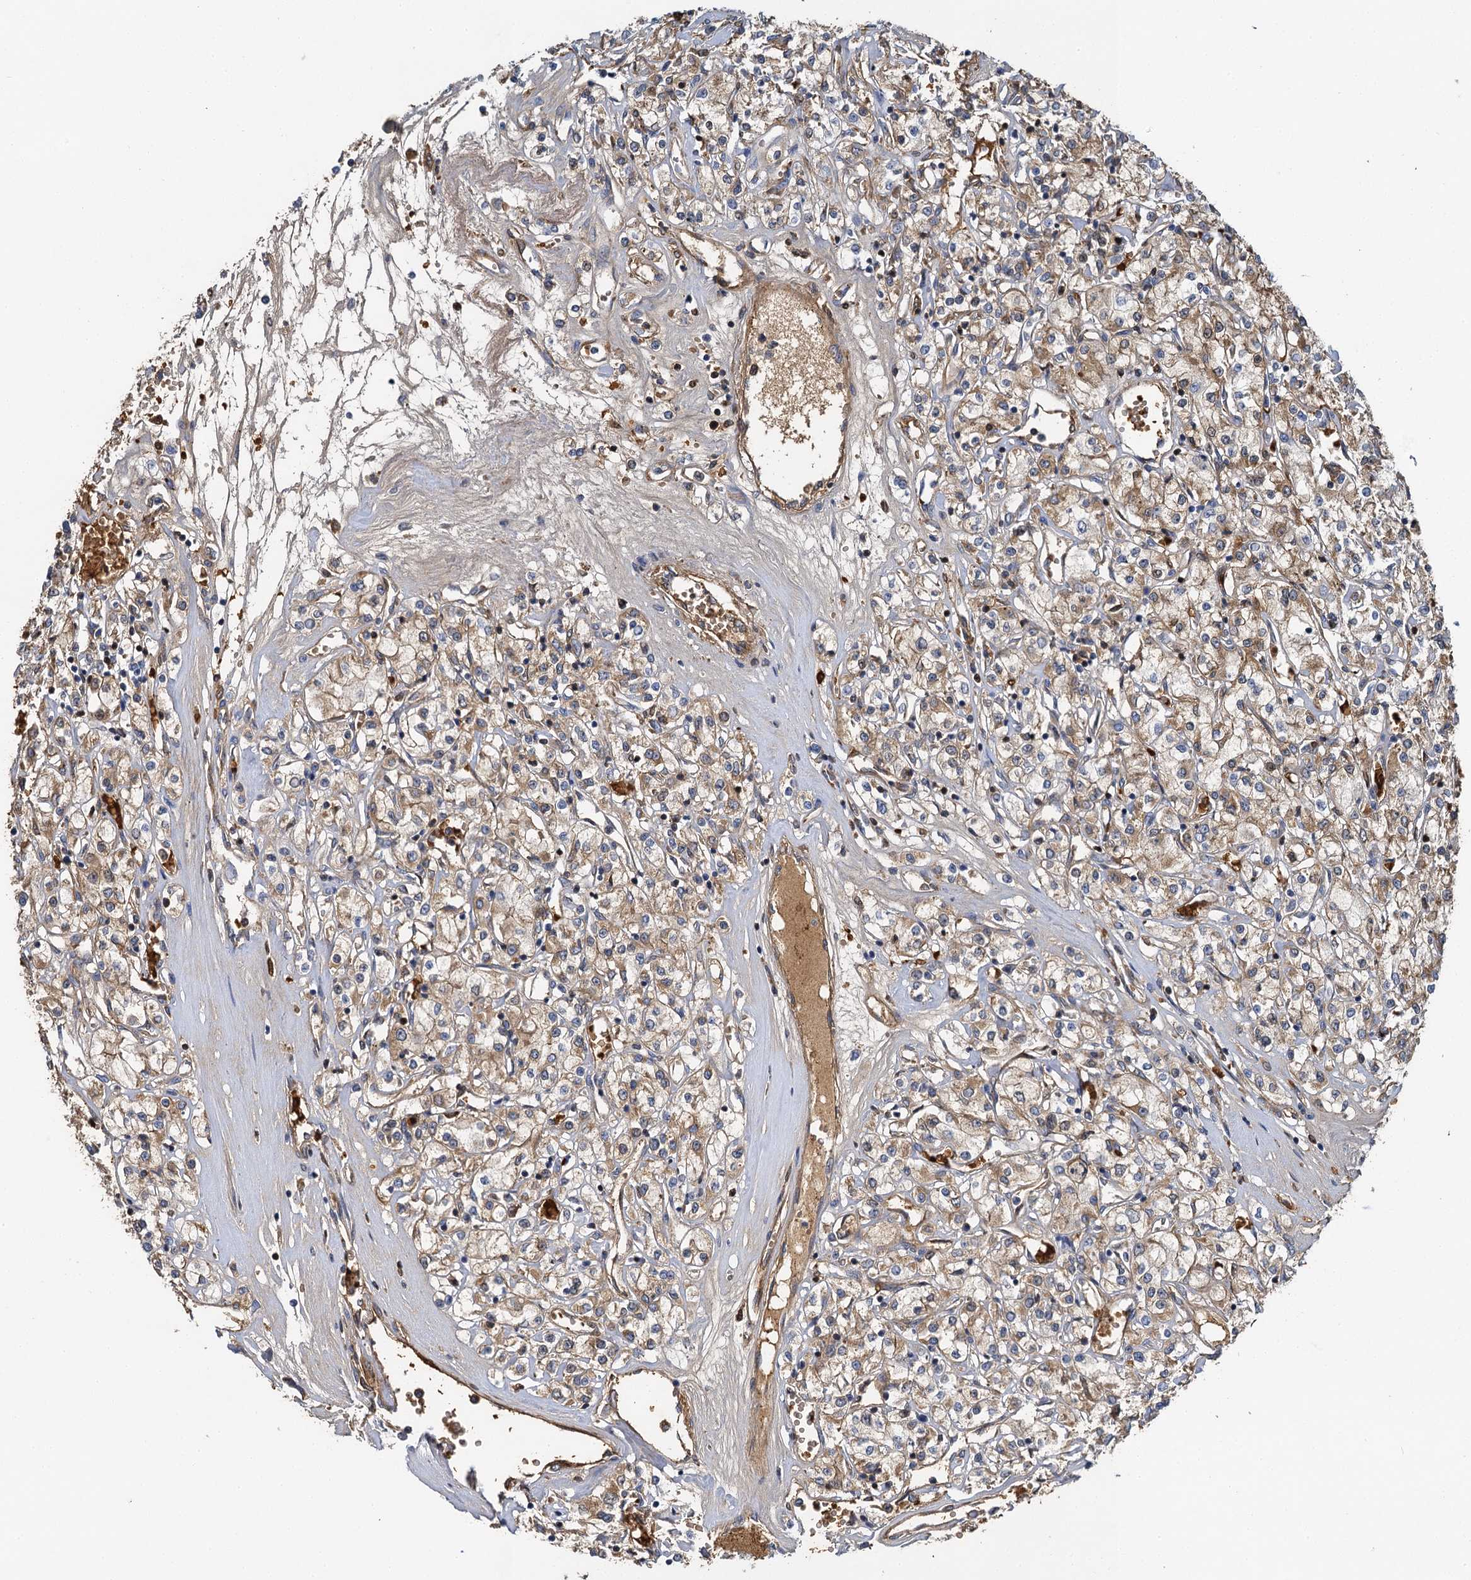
{"staining": {"intensity": "weak", "quantity": ">75%", "location": "cytoplasmic/membranous"}, "tissue": "renal cancer", "cell_type": "Tumor cells", "image_type": "cancer", "snomed": [{"axis": "morphology", "description": "Adenocarcinoma, NOS"}, {"axis": "topography", "description": "Kidney"}], "caption": "This is an image of IHC staining of adenocarcinoma (renal), which shows weak staining in the cytoplasmic/membranous of tumor cells.", "gene": "BCS1L", "patient": {"sex": "female", "age": 59}}